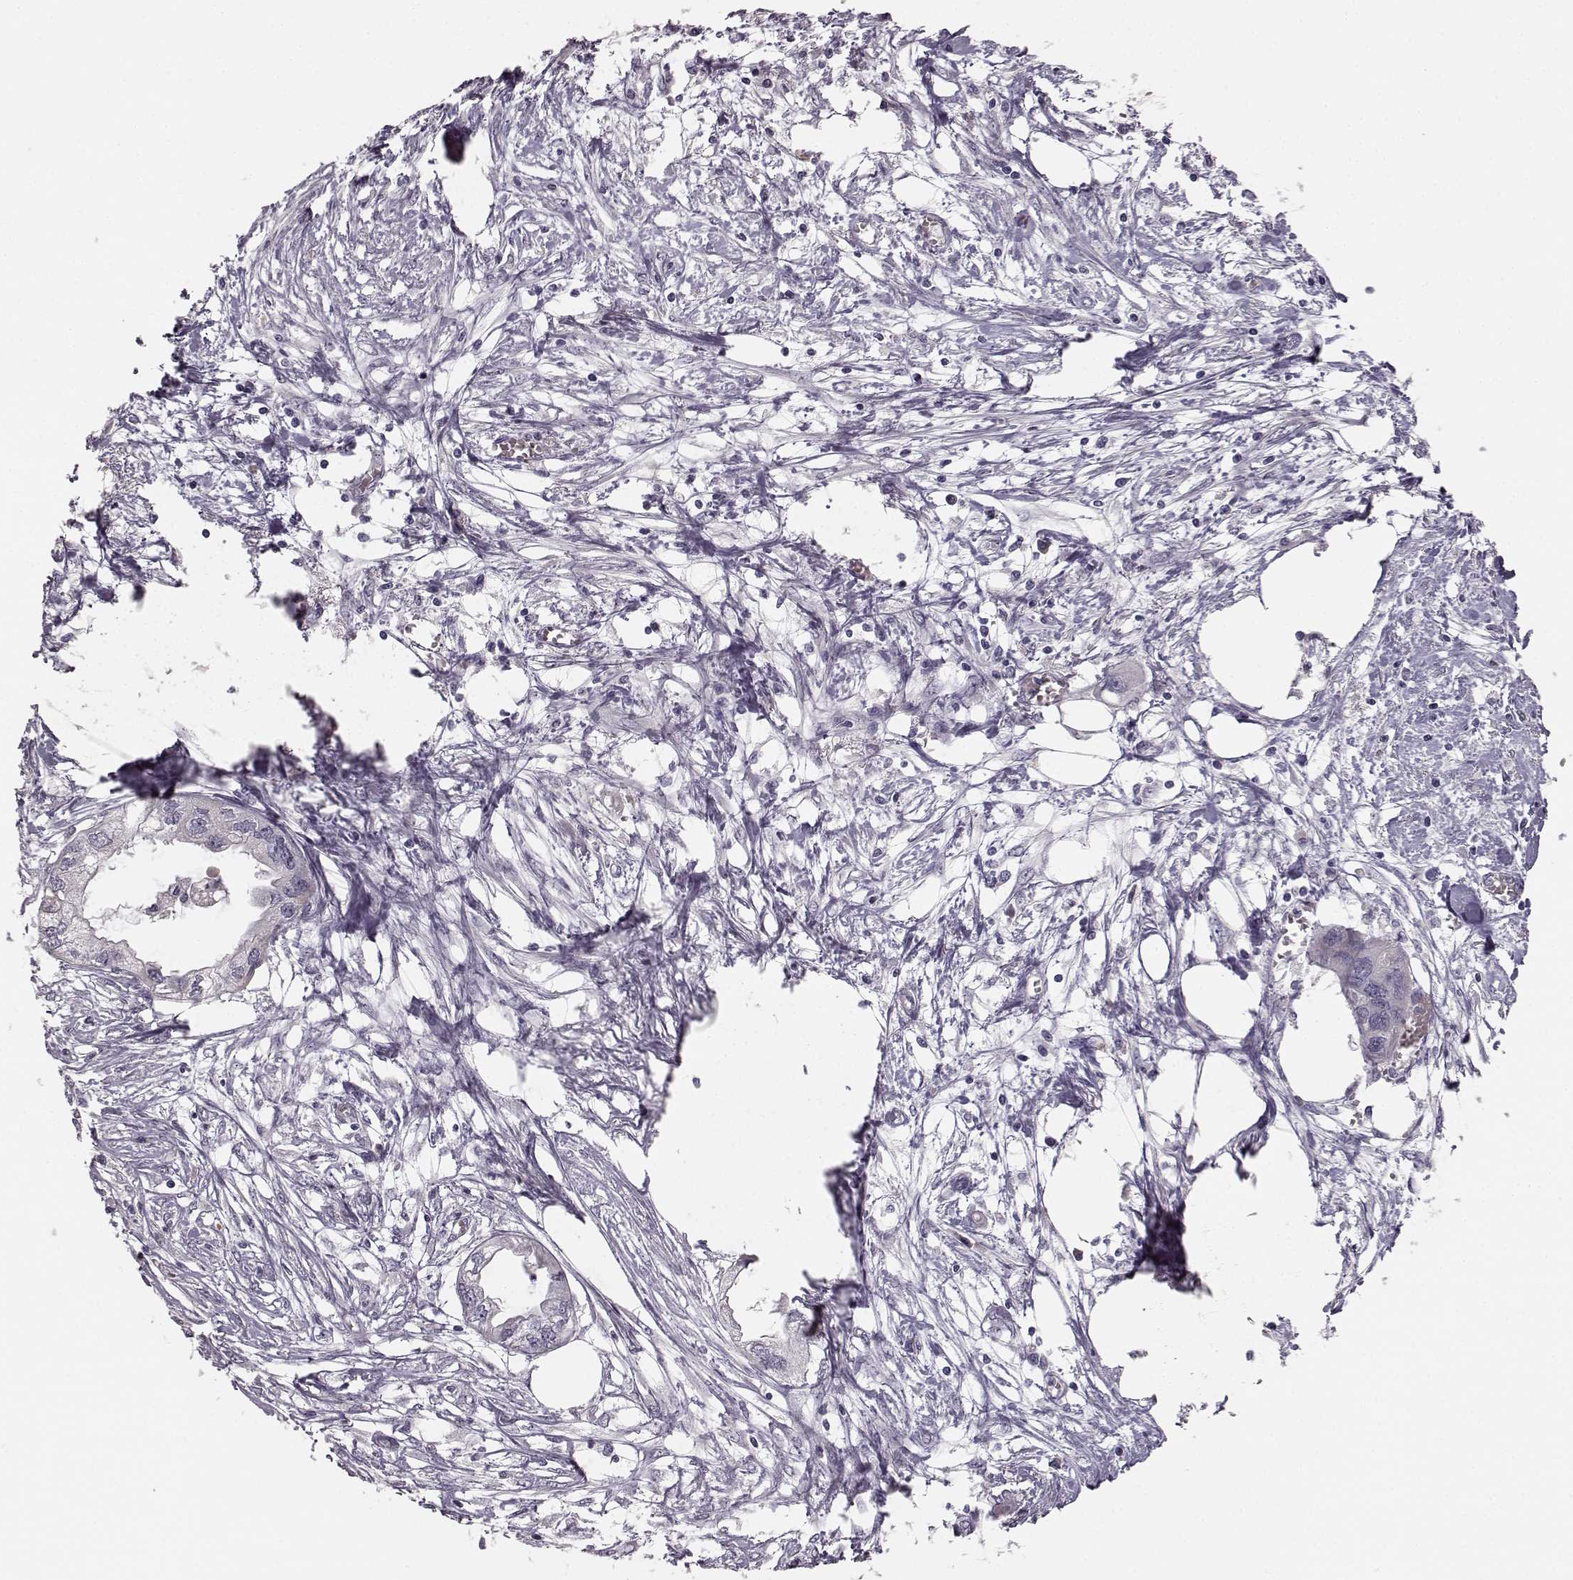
{"staining": {"intensity": "negative", "quantity": "none", "location": "none"}, "tissue": "endometrial cancer", "cell_type": "Tumor cells", "image_type": "cancer", "snomed": [{"axis": "morphology", "description": "Adenocarcinoma, NOS"}, {"axis": "morphology", "description": "Adenocarcinoma, metastatic, NOS"}, {"axis": "topography", "description": "Adipose tissue"}, {"axis": "topography", "description": "Endometrium"}], "caption": "A photomicrograph of human endometrial cancer (adenocarcinoma) is negative for staining in tumor cells.", "gene": "BFSP2", "patient": {"sex": "female", "age": 67}}